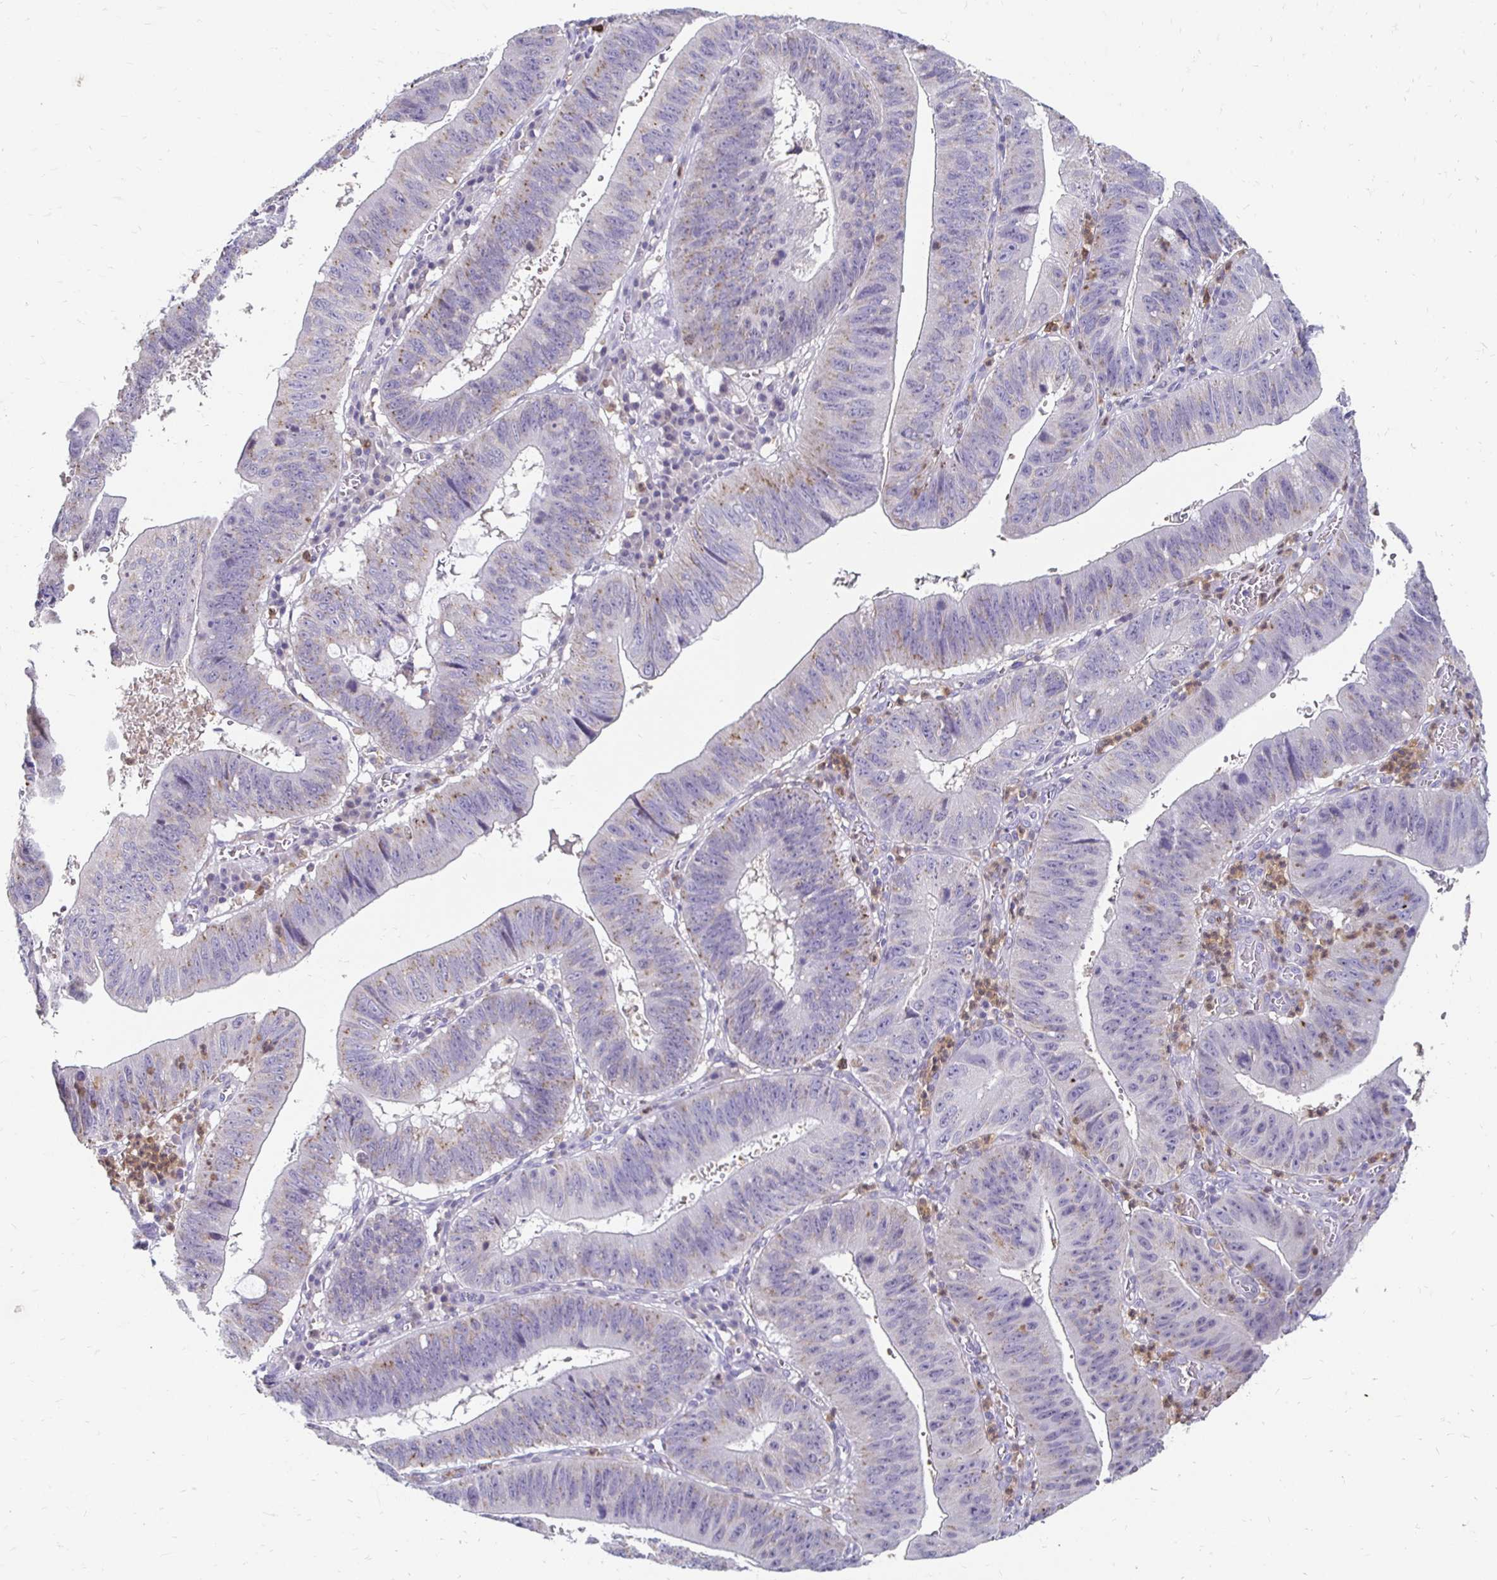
{"staining": {"intensity": "weak", "quantity": "25%-75%", "location": "cytoplasmic/membranous"}, "tissue": "stomach cancer", "cell_type": "Tumor cells", "image_type": "cancer", "snomed": [{"axis": "morphology", "description": "Adenocarcinoma, NOS"}, {"axis": "topography", "description": "Stomach"}], "caption": "The photomicrograph displays staining of stomach cancer (adenocarcinoma), revealing weak cytoplasmic/membranous protein staining (brown color) within tumor cells.", "gene": "GK2", "patient": {"sex": "male", "age": 59}}